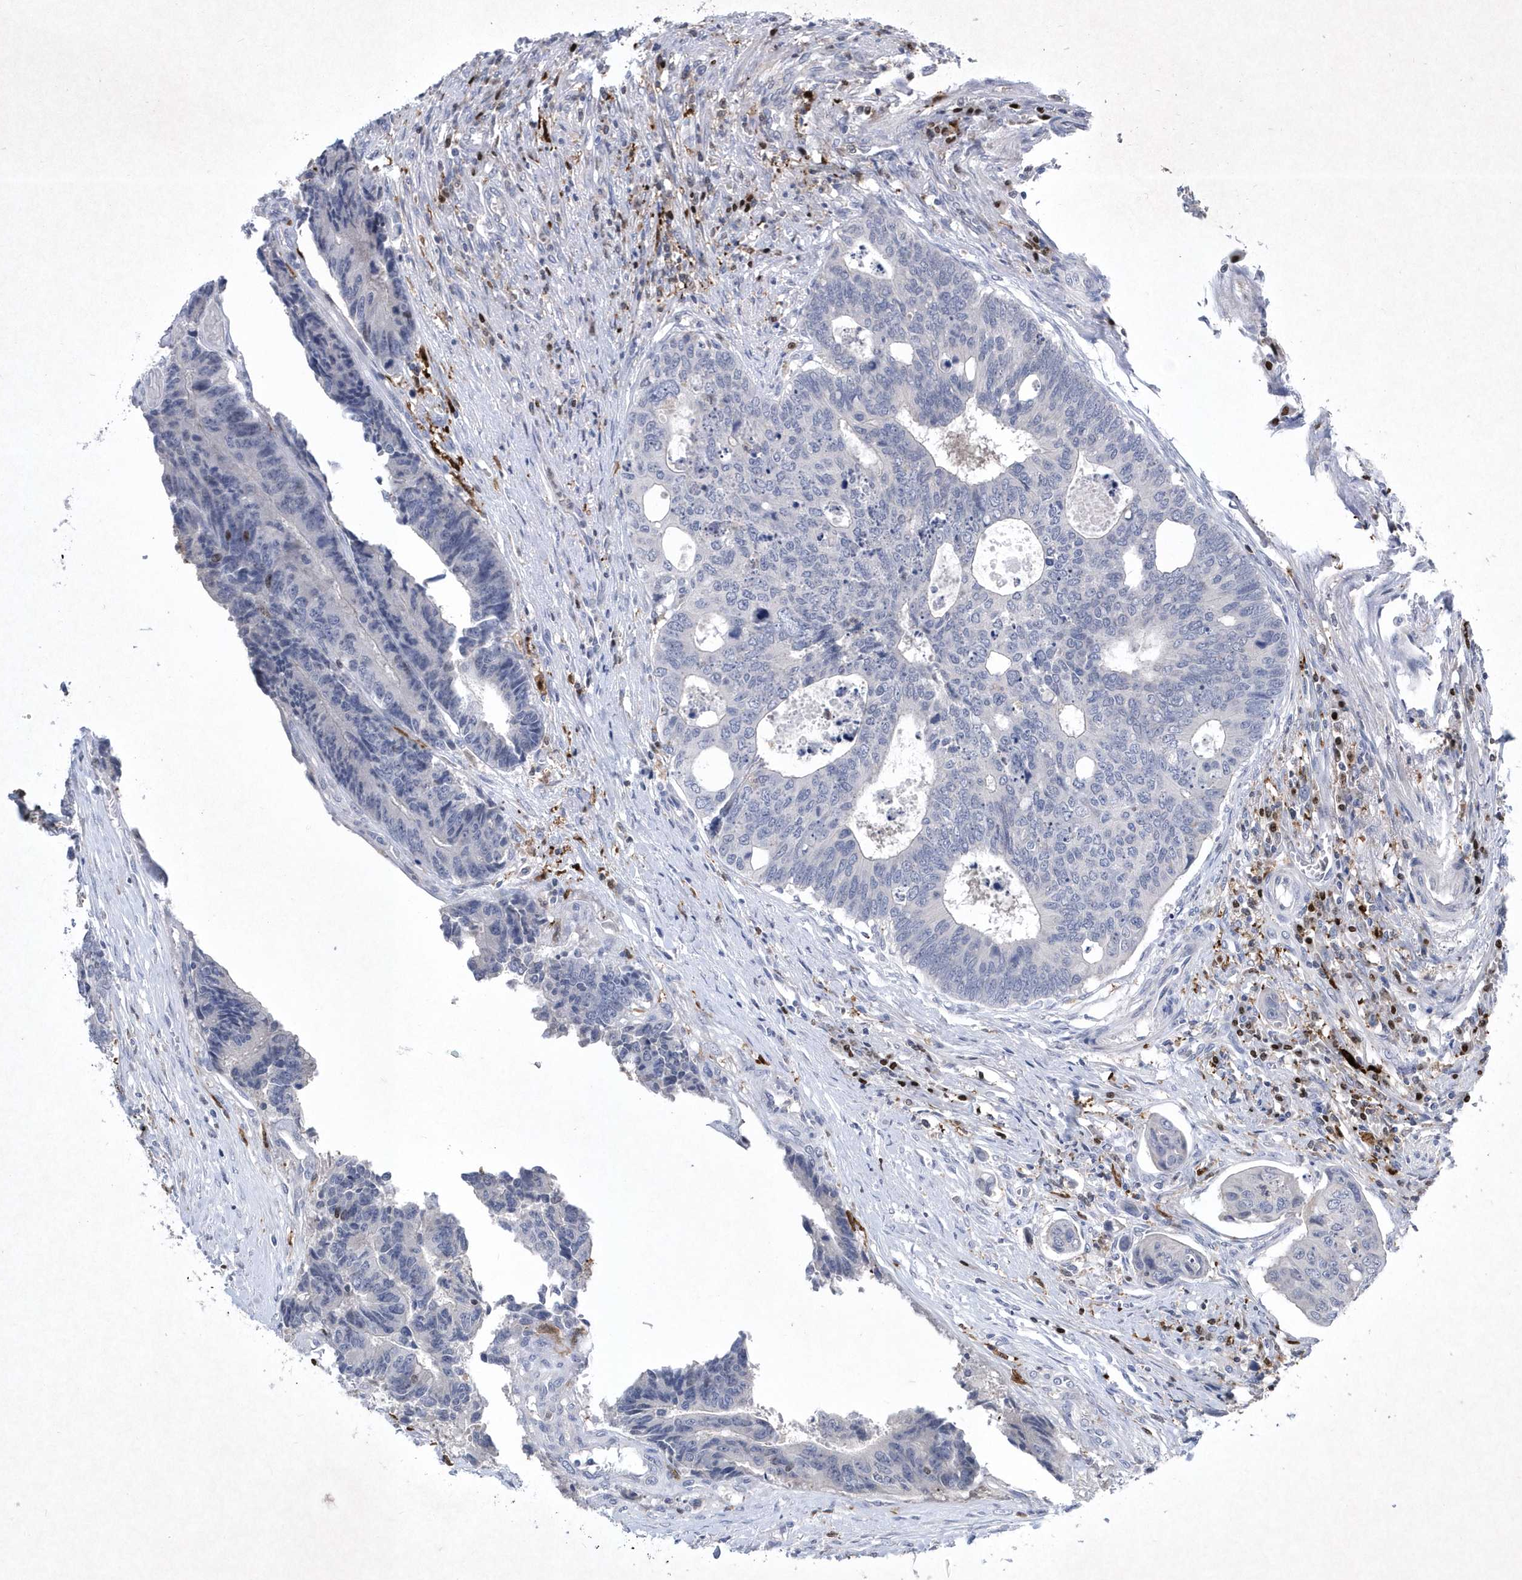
{"staining": {"intensity": "negative", "quantity": "none", "location": "none"}, "tissue": "colorectal cancer", "cell_type": "Tumor cells", "image_type": "cancer", "snomed": [{"axis": "morphology", "description": "Adenocarcinoma, NOS"}, {"axis": "topography", "description": "Rectum"}], "caption": "Immunohistochemical staining of human colorectal cancer exhibits no significant staining in tumor cells. (Stains: DAB (3,3'-diaminobenzidine) IHC with hematoxylin counter stain, Microscopy: brightfield microscopy at high magnification).", "gene": "BHLHA15", "patient": {"sex": "male", "age": 84}}